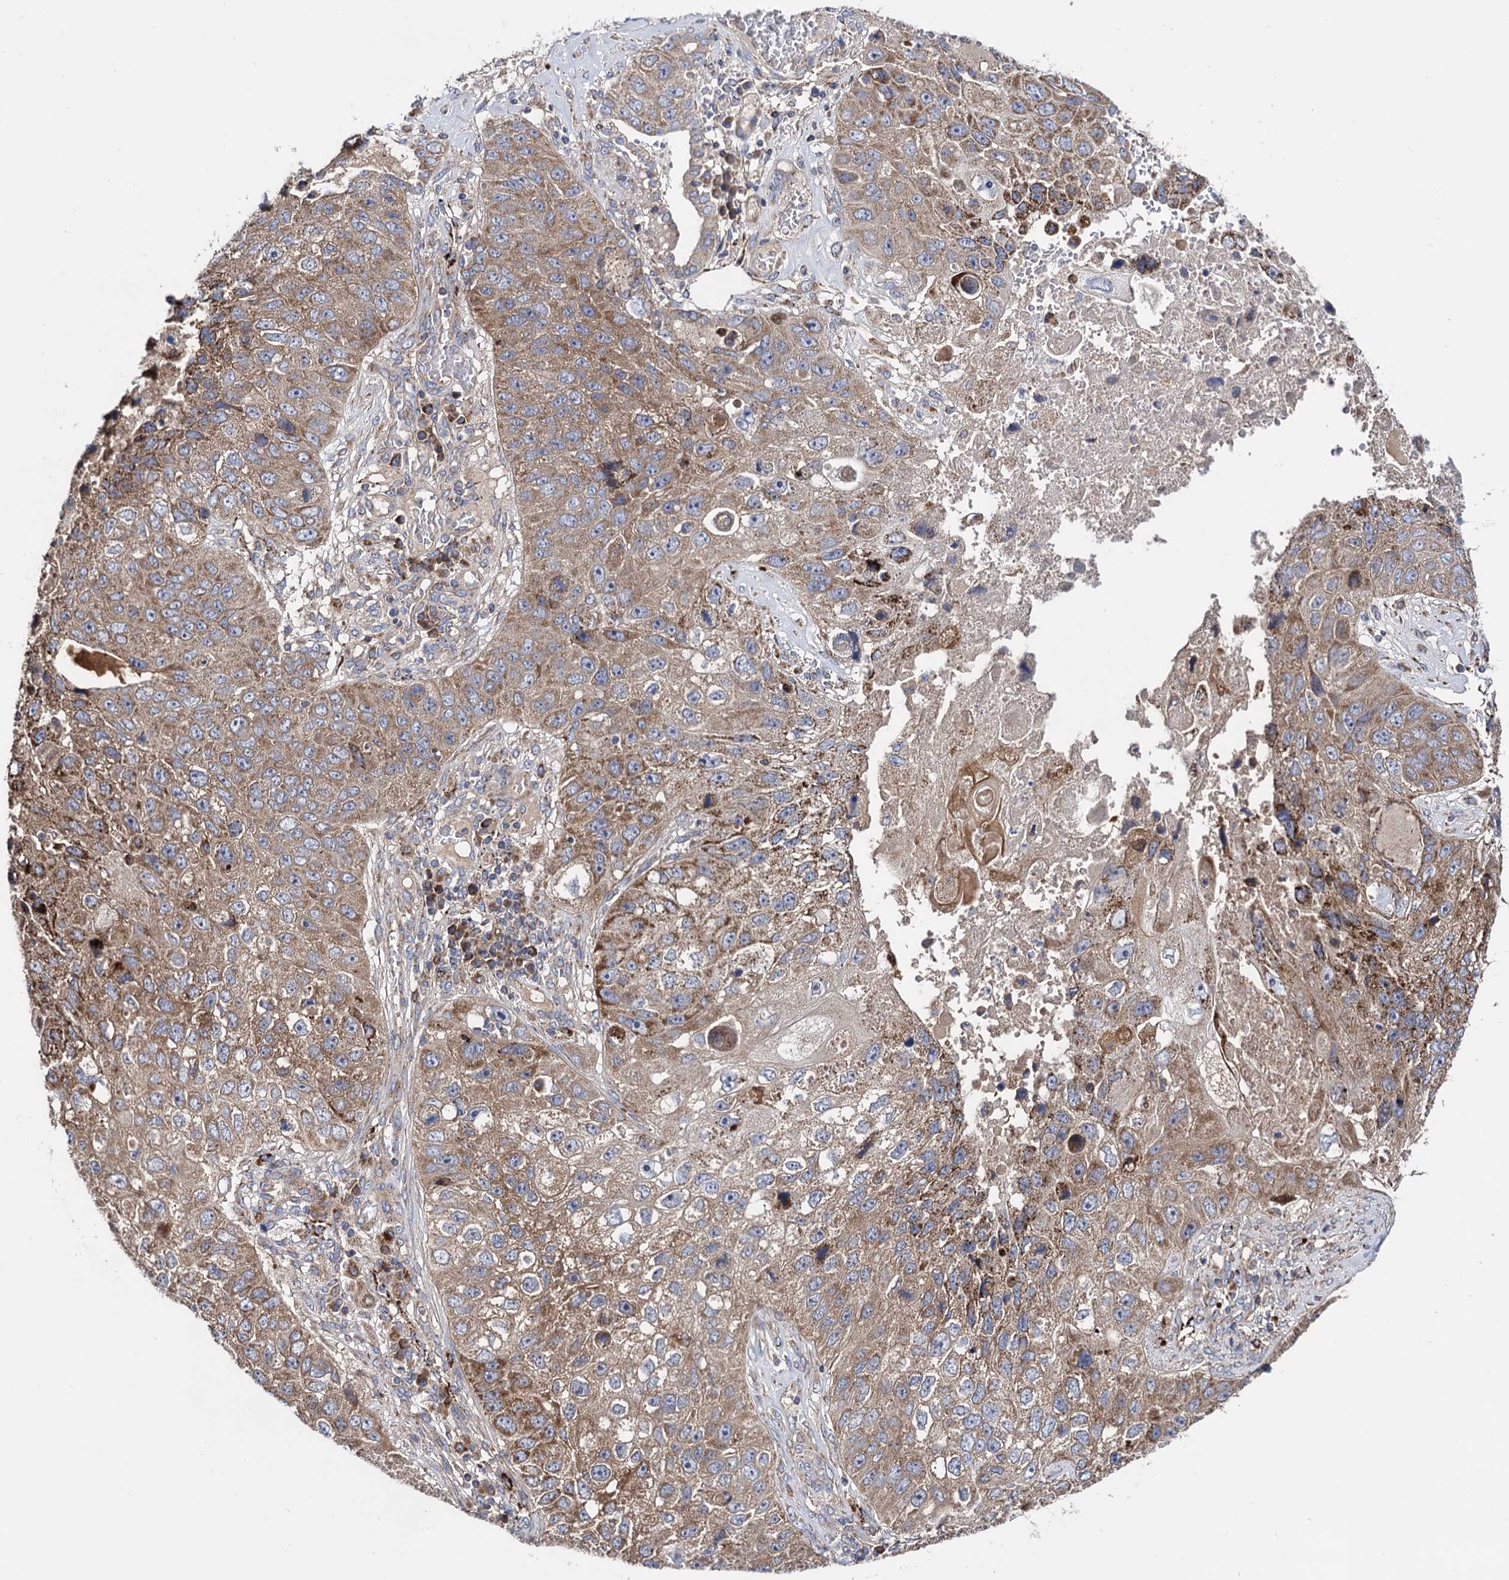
{"staining": {"intensity": "moderate", "quantity": ">75%", "location": "cytoplasmic/membranous"}, "tissue": "lung cancer", "cell_type": "Tumor cells", "image_type": "cancer", "snomed": [{"axis": "morphology", "description": "Squamous cell carcinoma, NOS"}, {"axis": "topography", "description": "Lung"}], "caption": "Protein expression analysis of human lung squamous cell carcinoma reveals moderate cytoplasmic/membranous staining in about >75% of tumor cells. The staining was performed using DAB (3,3'-diaminobenzidine) to visualize the protein expression in brown, while the nuclei were stained in blue with hematoxylin (Magnification: 20x).", "gene": "IQCH", "patient": {"sex": "male", "age": 61}}